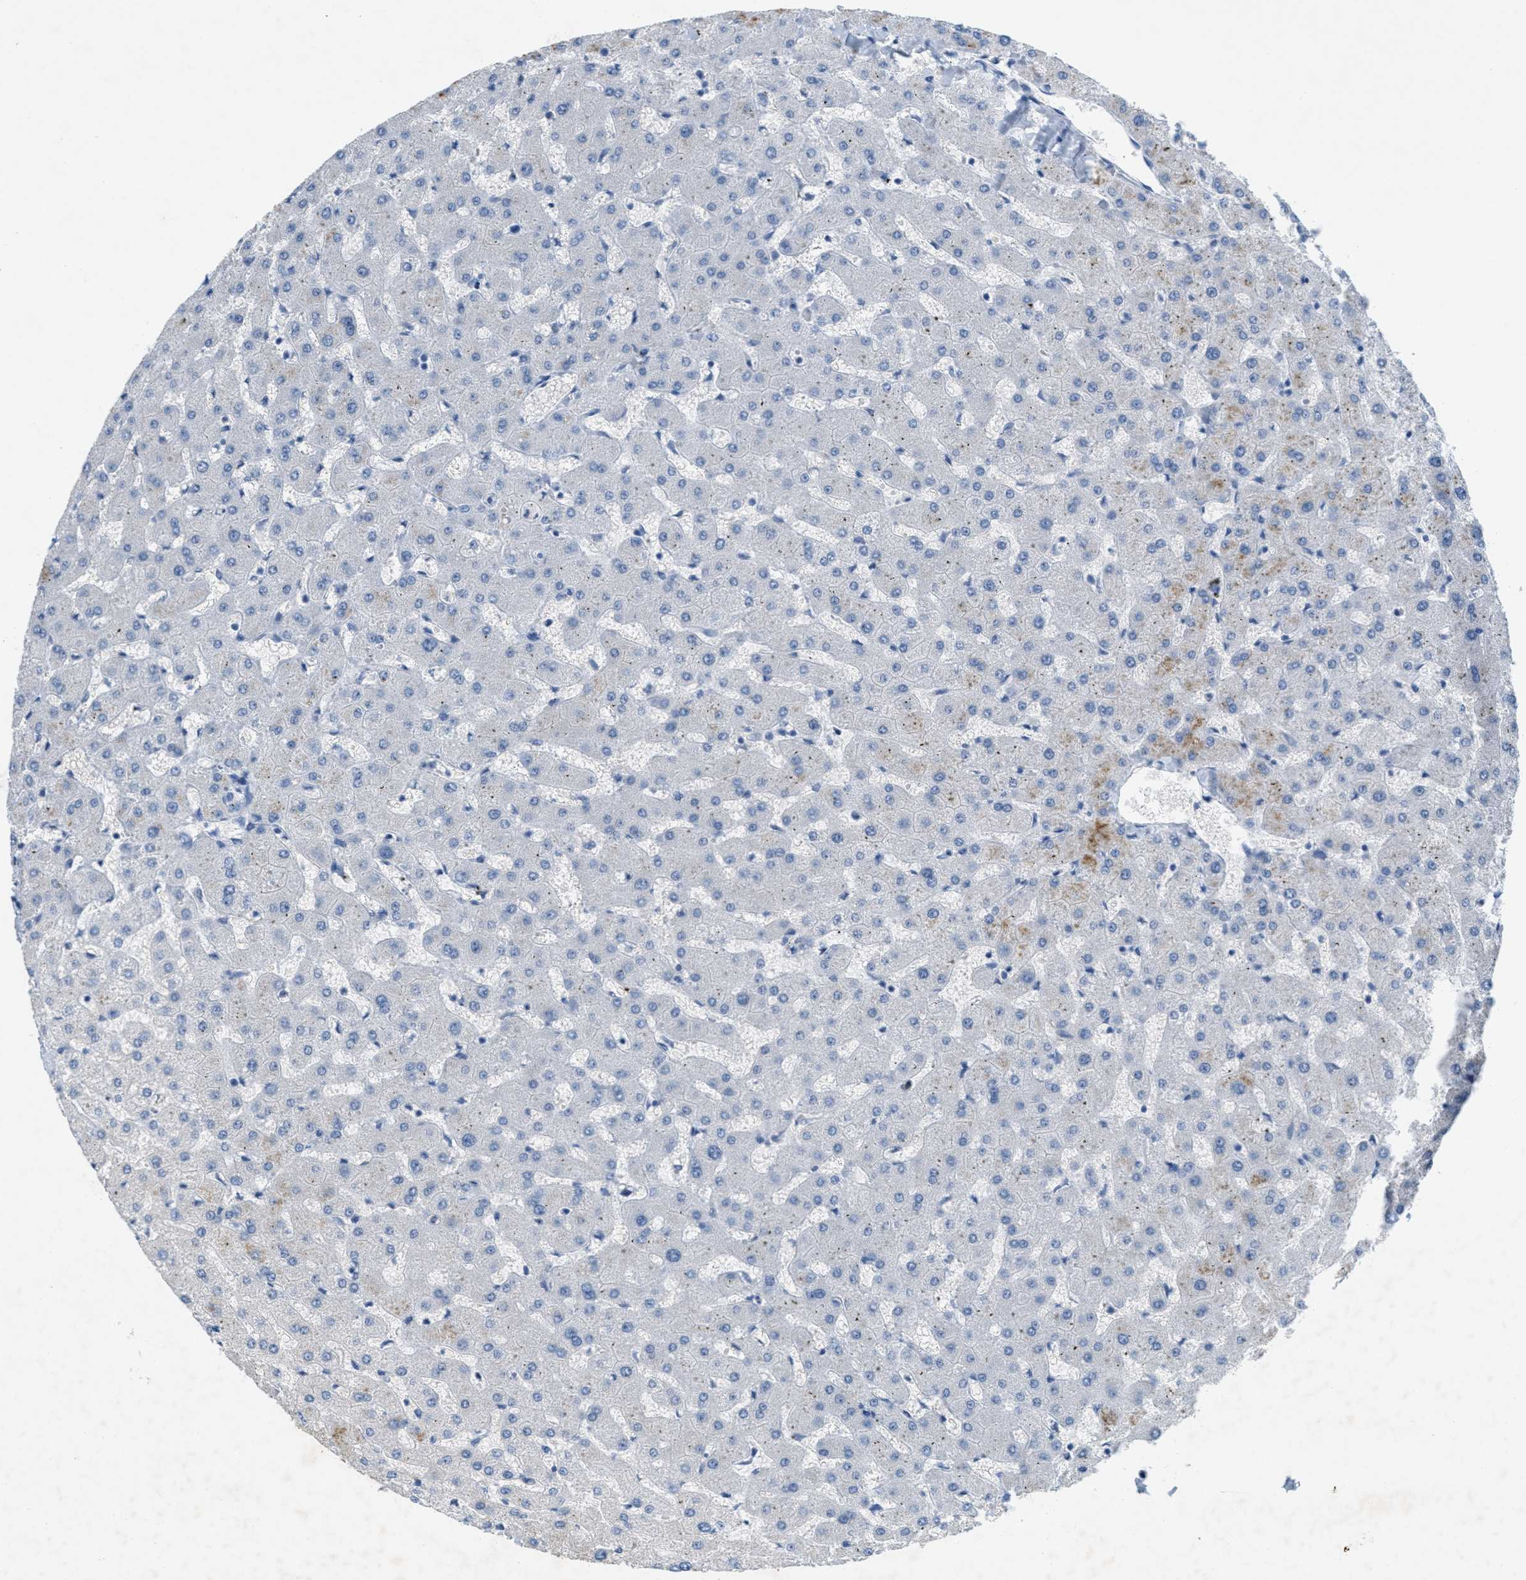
{"staining": {"intensity": "moderate", "quantity": "<25%", "location": "cytoplasmic/membranous"}, "tissue": "liver", "cell_type": "Cholangiocytes", "image_type": "normal", "snomed": [{"axis": "morphology", "description": "Normal tissue, NOS"}, {"axis": "topography", "description": "Liver"}], "caption": "This is a photomicrograph of immunohistochemistry staining of unremarkable liver, which shows moderate positivity in the cytoplasmic/membranous of cholangiocytes.", "gene": "GPM6A", "patient": {"sex": "female", "age": 63}}